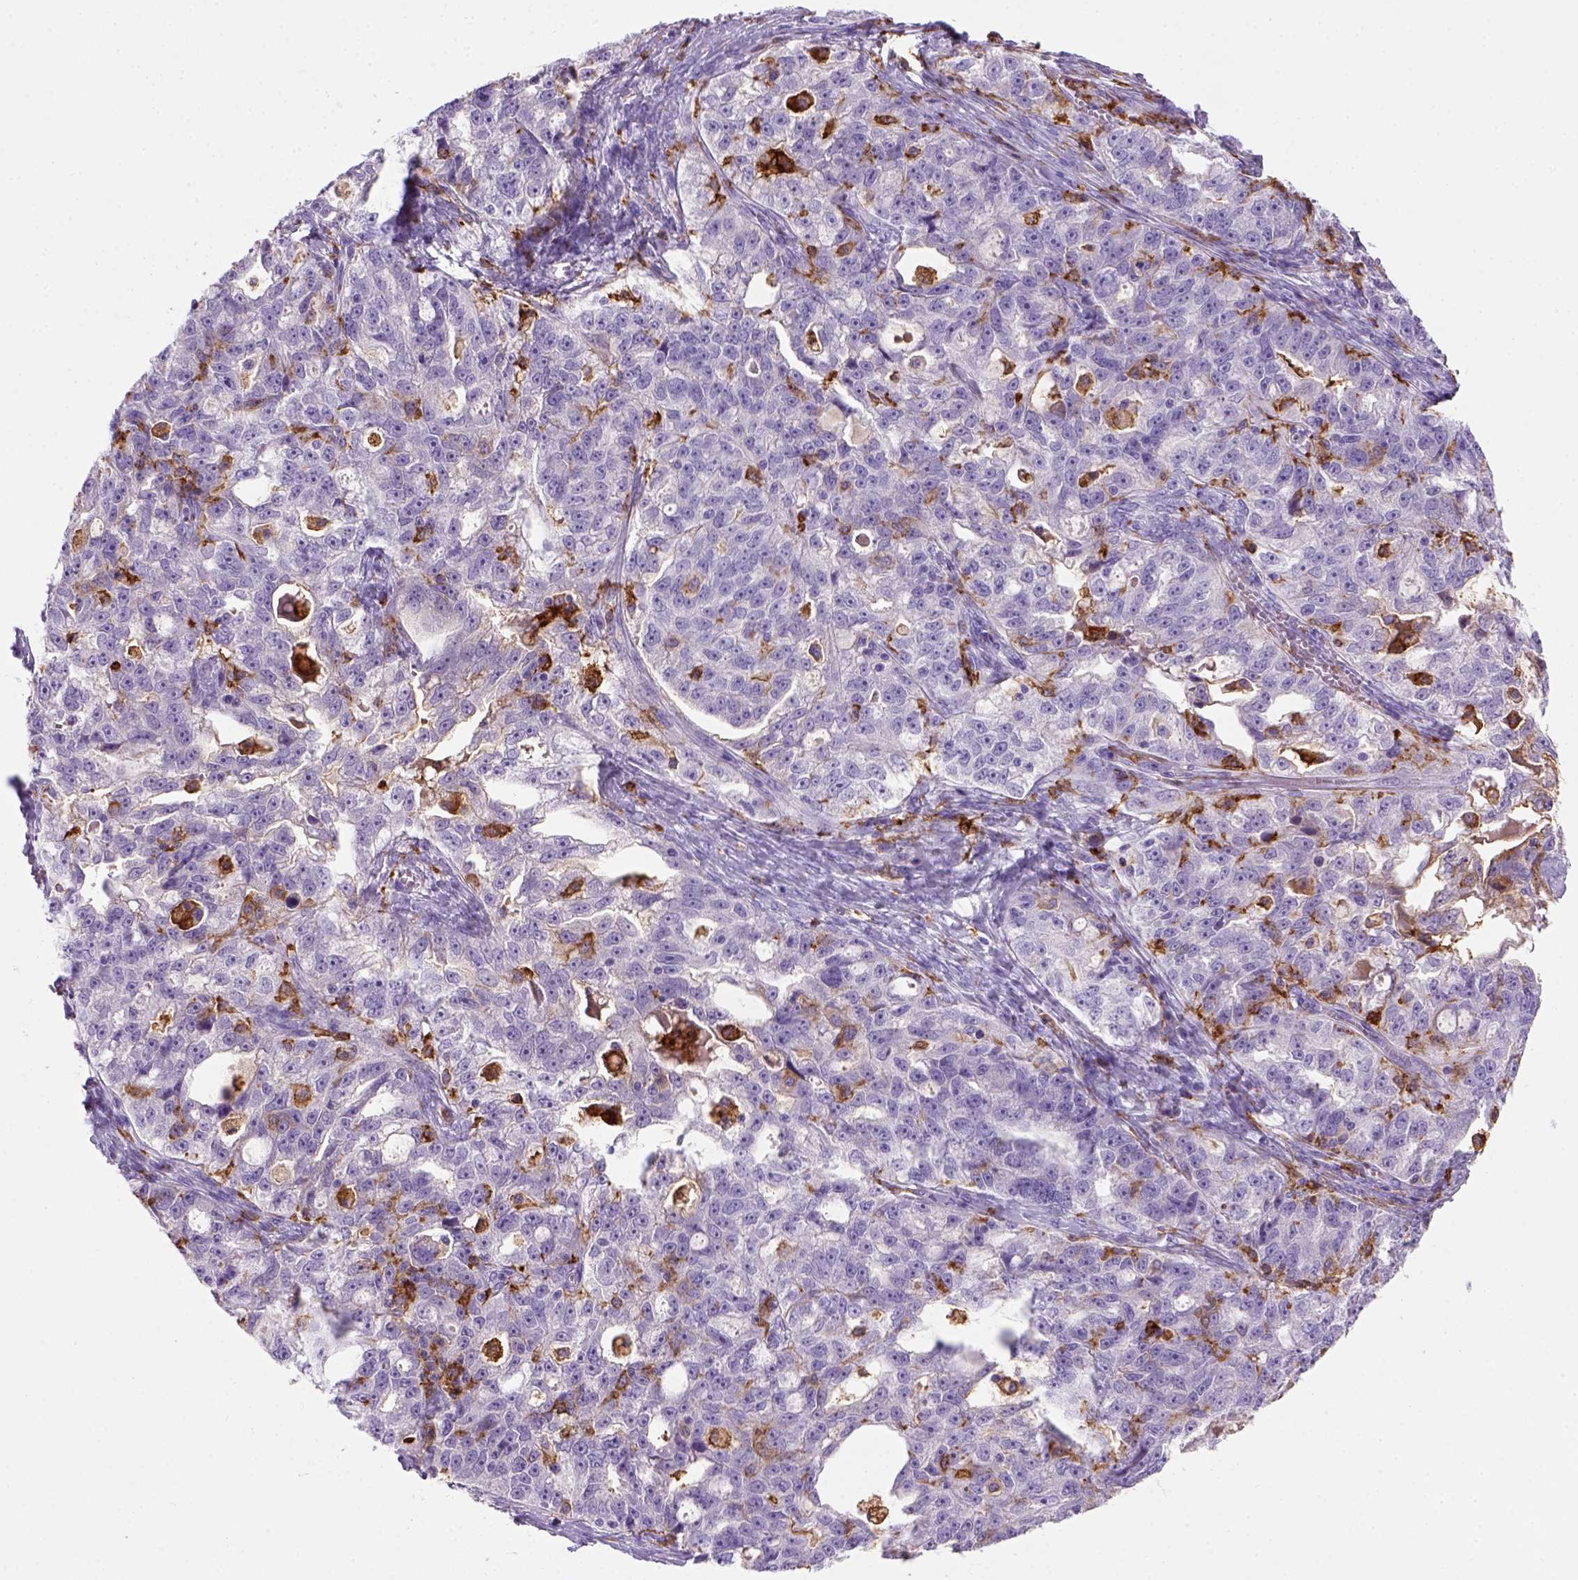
{"staining": {"intensity": "negative", "quantity": "none", "location": "none"}, "tissue": "ovarian cancer", "cell_type": "Tumor cells", "image_type": "cancer", "snomed": [{"axis": "morphology", "description": "Cystadenocarcinoma, serous, NOS"}, {"axis": "topography", "description": "Ovary"}], "caption": "Tumor cells show no significant protein positivity in ovarian serous cystadenocarcinoma.", "gene": "CD14", "patient": {"sex": "female", "age": 51}}